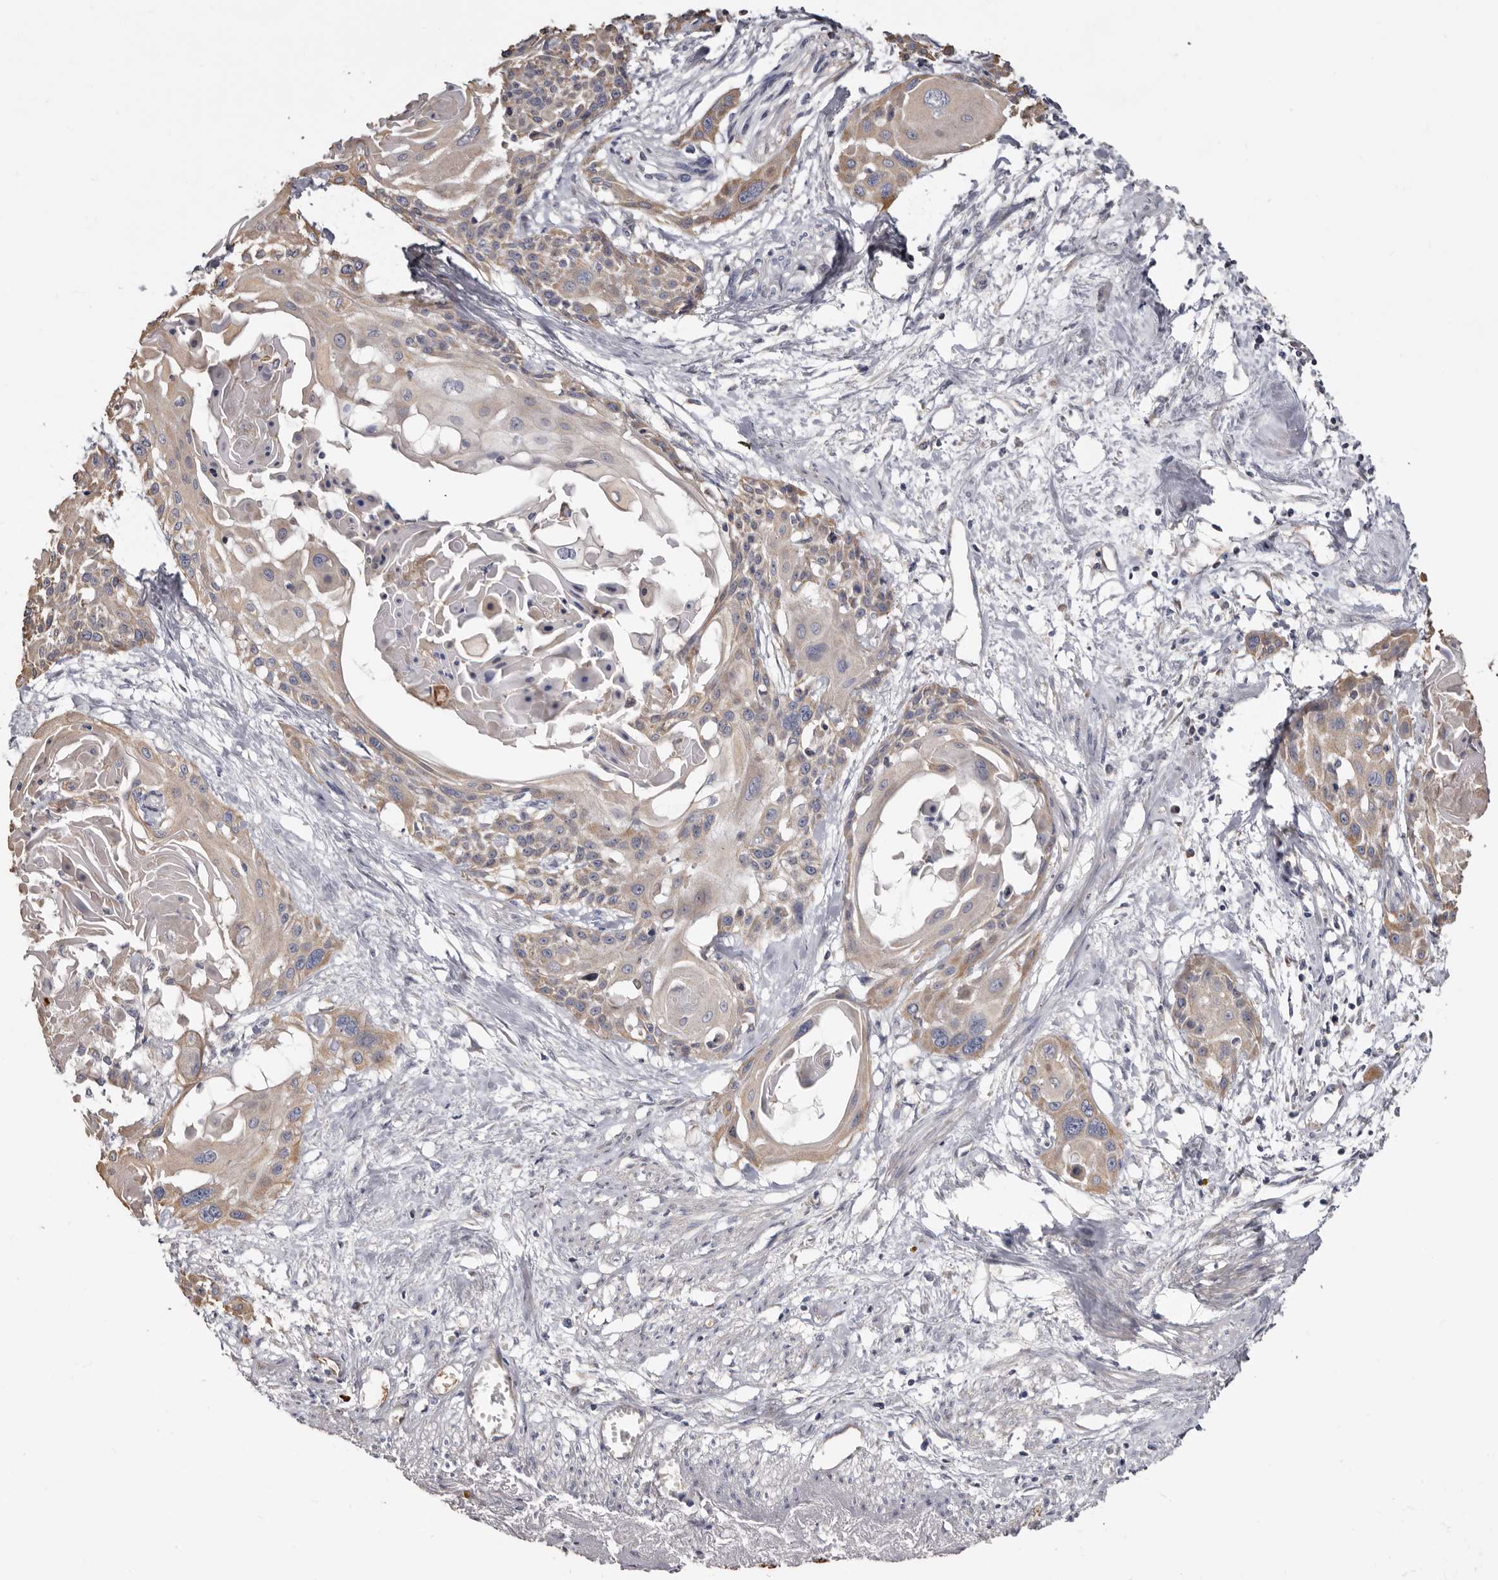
{"staining": {"intensity": "weak", "quantity": "25%-75%", "location": "cytoplasmic/membranous"}, "tissue": "cervical cancer", "cell_type": "Tumor cells", "image_type": "cancer", "snomed": [{"axis": "morphology", "description": "Squamous cell carcinoma, NOS"}, {"axis": "topography", "description": "Cervix"}], "caption": "The immunohistochemical stain highlights weak cytoplasmic/membranous expression in tumor cells of cervical cancer (squamous cell carcinoma) tissue.", "gene": "SPTA1", "patient": {"sex": "female", "age": 57}}